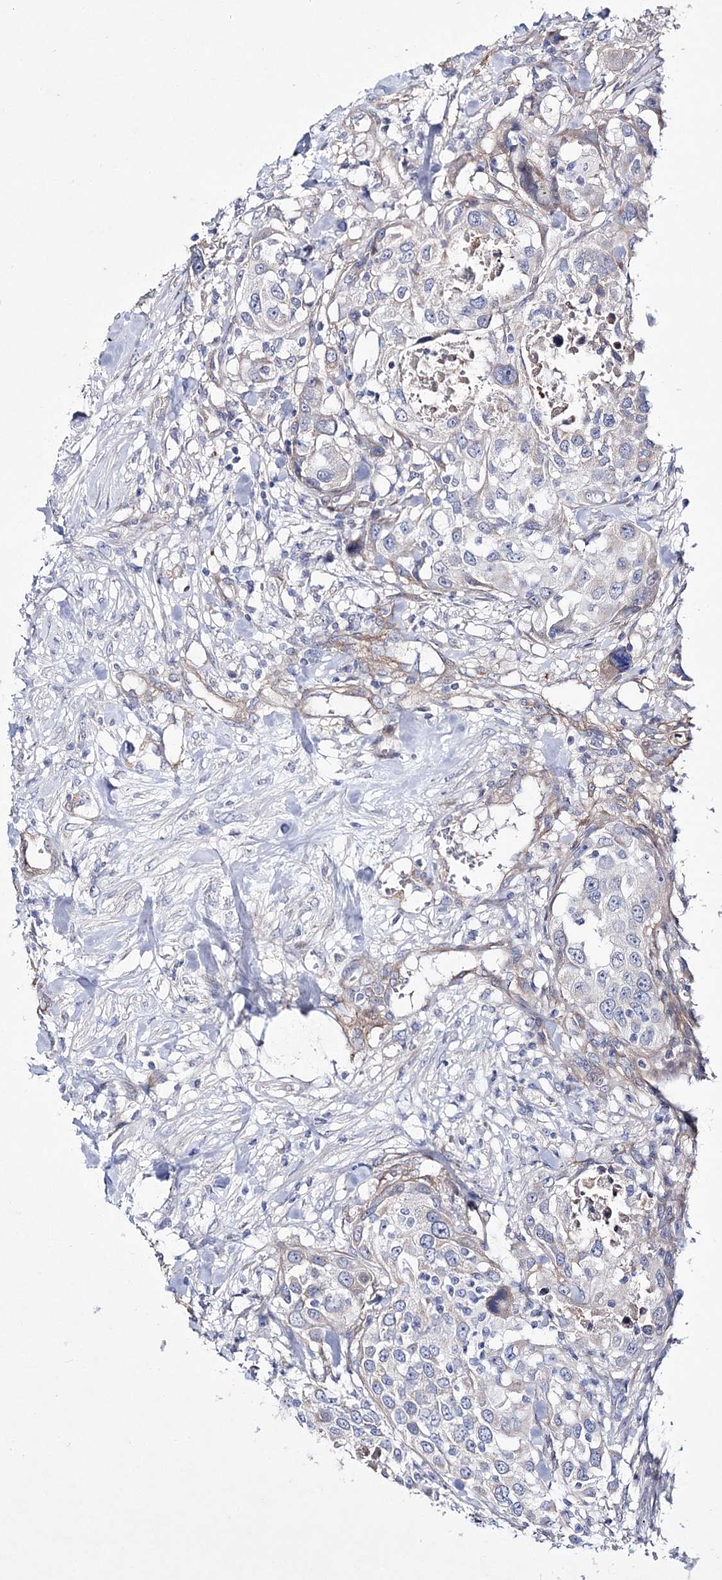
{"staining": {"intensity": "weak", "quantity": "<25%", "location": "cytoplasmic/membranous"}, "tissue": "urothelial cancer", "cell_type": "Tumor cells", "image_type": "cancer", "snomed": [{"axis": "morphology", "description": "Urothelial carcinoma, High grade"}, {"axis": "topography", "description": "Urinary bladder"}], "caption": "Tumor cells show no significant positivity in urothelial cancer.", "gene": "ANO1", "patient": {"sex": "female", "age": 80}}